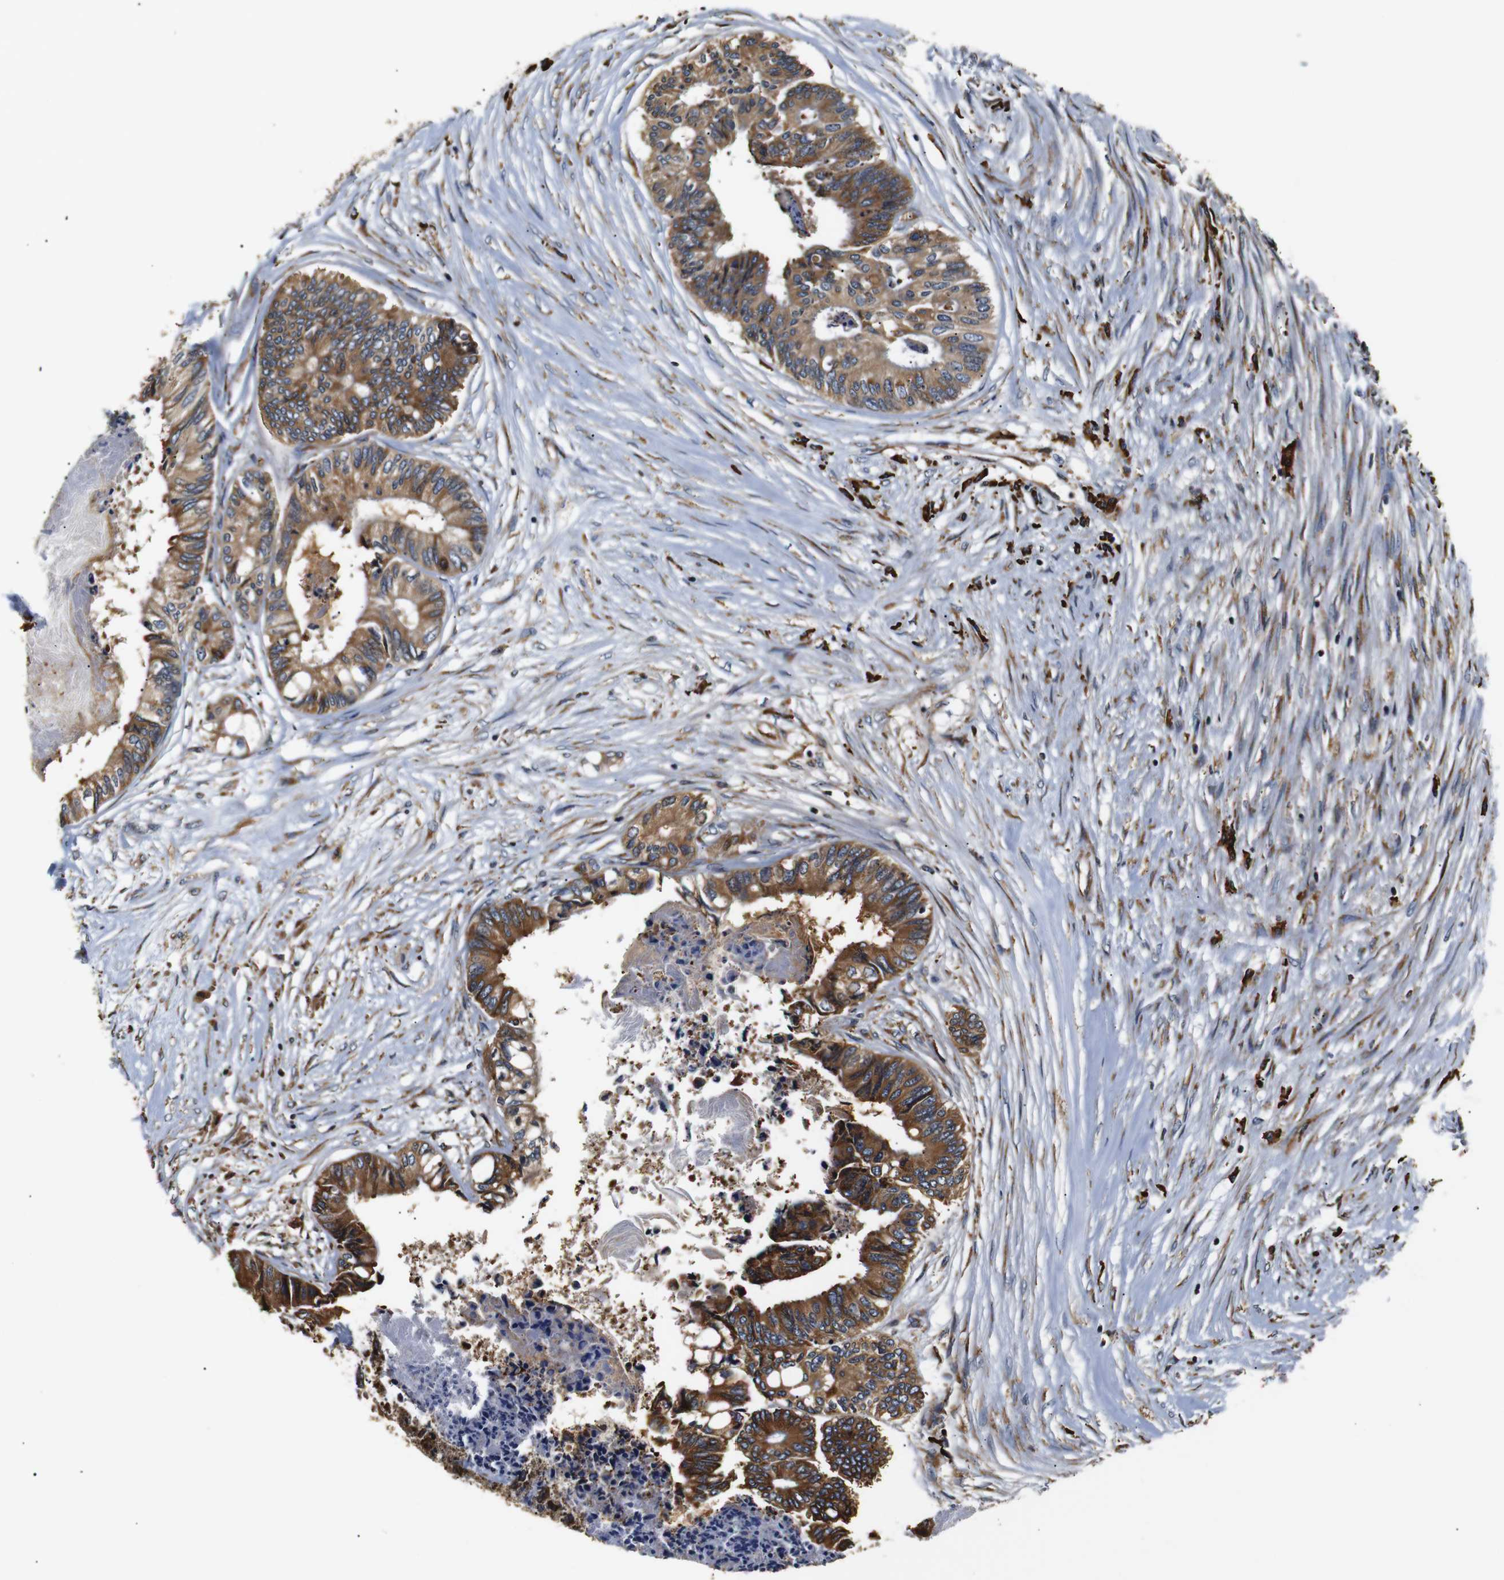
{"staining": {"intensity": "moderate", "quantity": ">75%", "location": "cytoplasmic/membranous"}, "tissue": "colorectal cancer", "cell_type": "Tumor cells", "image_type": "cancer", "snomed": [{"axis": "morphology", "description": "Adenocarcinoma, NOS"}, {"axis": "topography", "description": "Rectum"}], "caption": "Protein staining of colorectal cancer (adenocarcinoma) tissue exhibits moderate cytoplasmic/membranous positivity in approximately >75% of tumor cells.", "gene": "HHIP", "patient": {"sex": "male", "age": 63}}